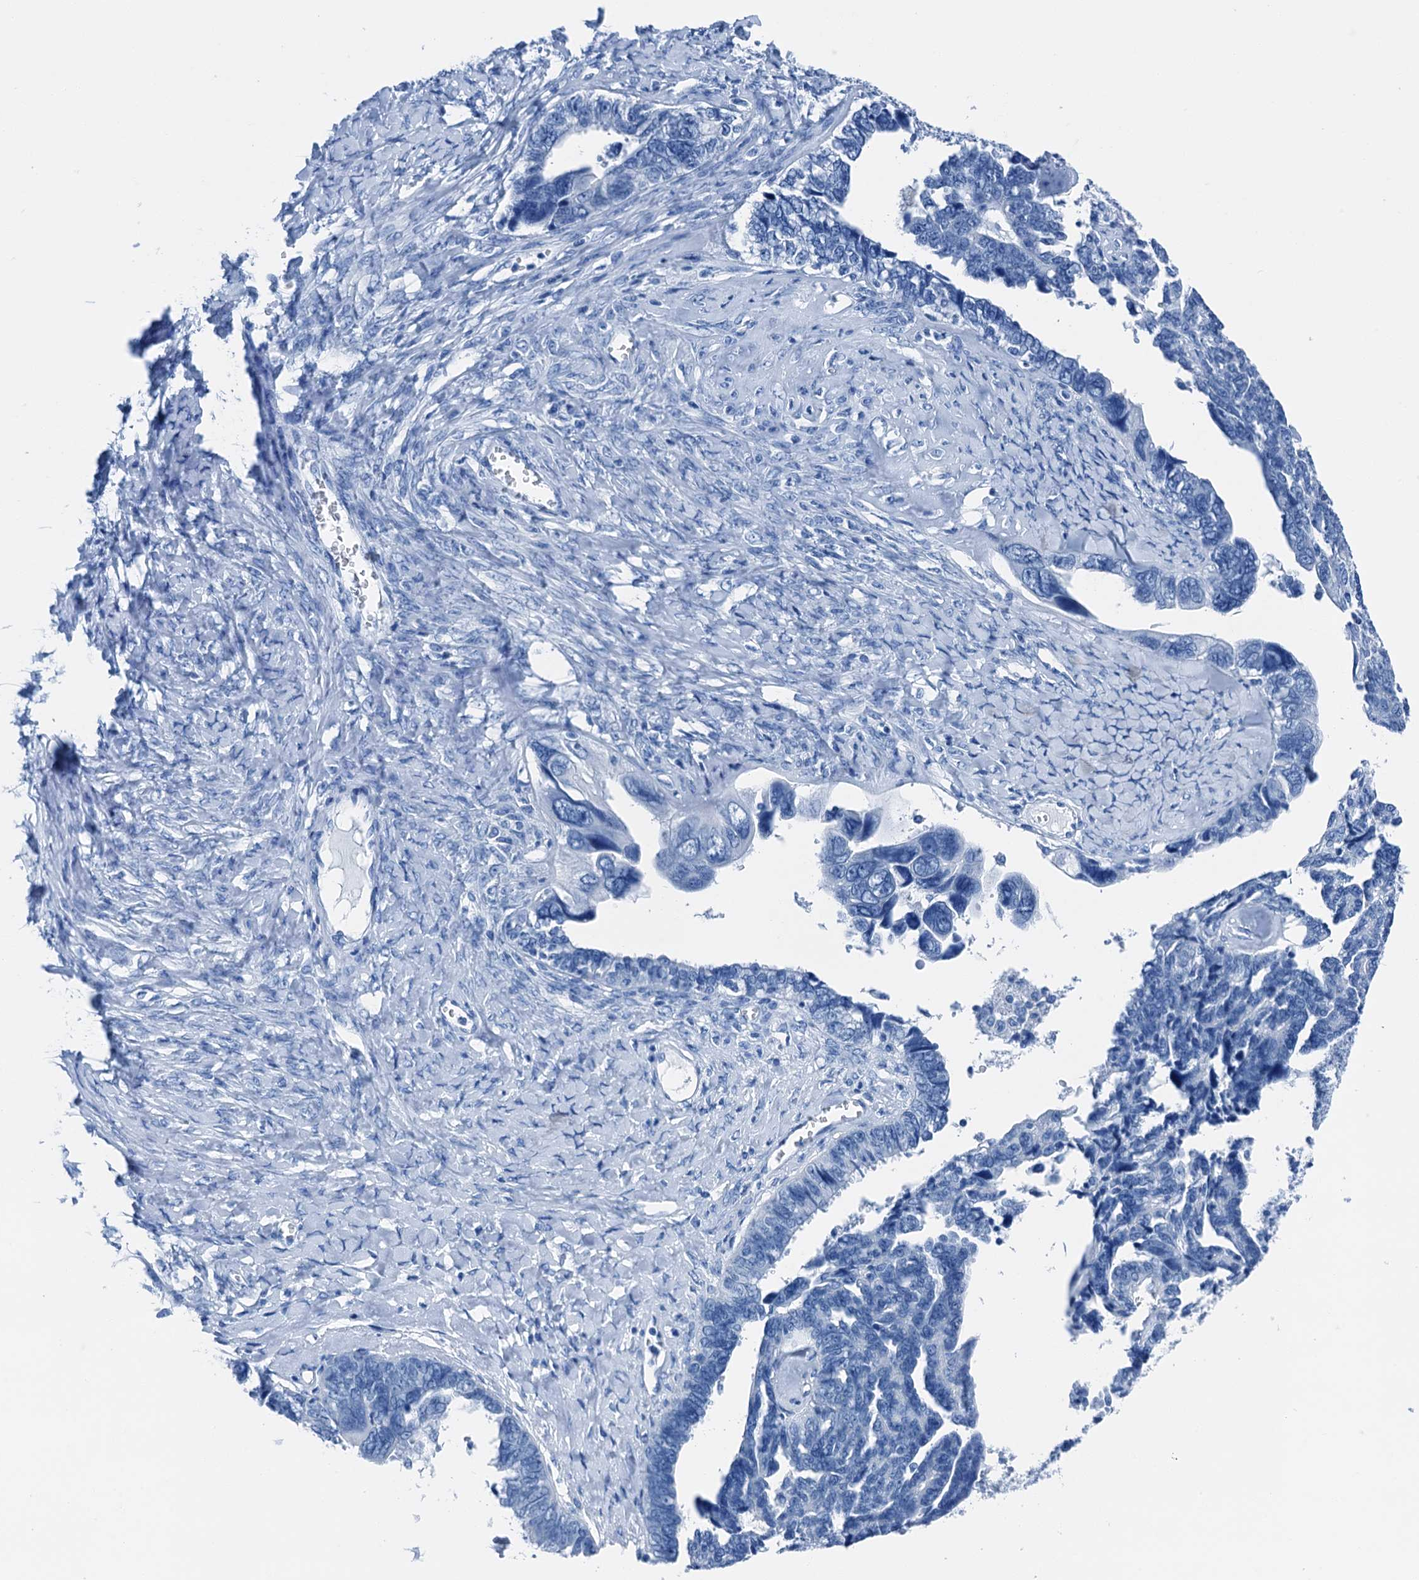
{"staining": {"intensity": "negative", "quantity": "none", "location": "none"}, "tissue": "ovarian cancer", "cell_type": "Tumor cells", "image_type": "cancer", "snomed": [{"axis": "morphology", "description": "Cystadenocarcinoma, serous, NOS"}, {"axis": "topography", "description": "Ovary"}], "caption": "Serous cystadenocarcinoma (ovarian) stained for a protein using immunohistochemistry (IHC) displays no positivity tumor cells.", "gene": "CBLN3", "patient": {"sex": "female", "age": 79}}